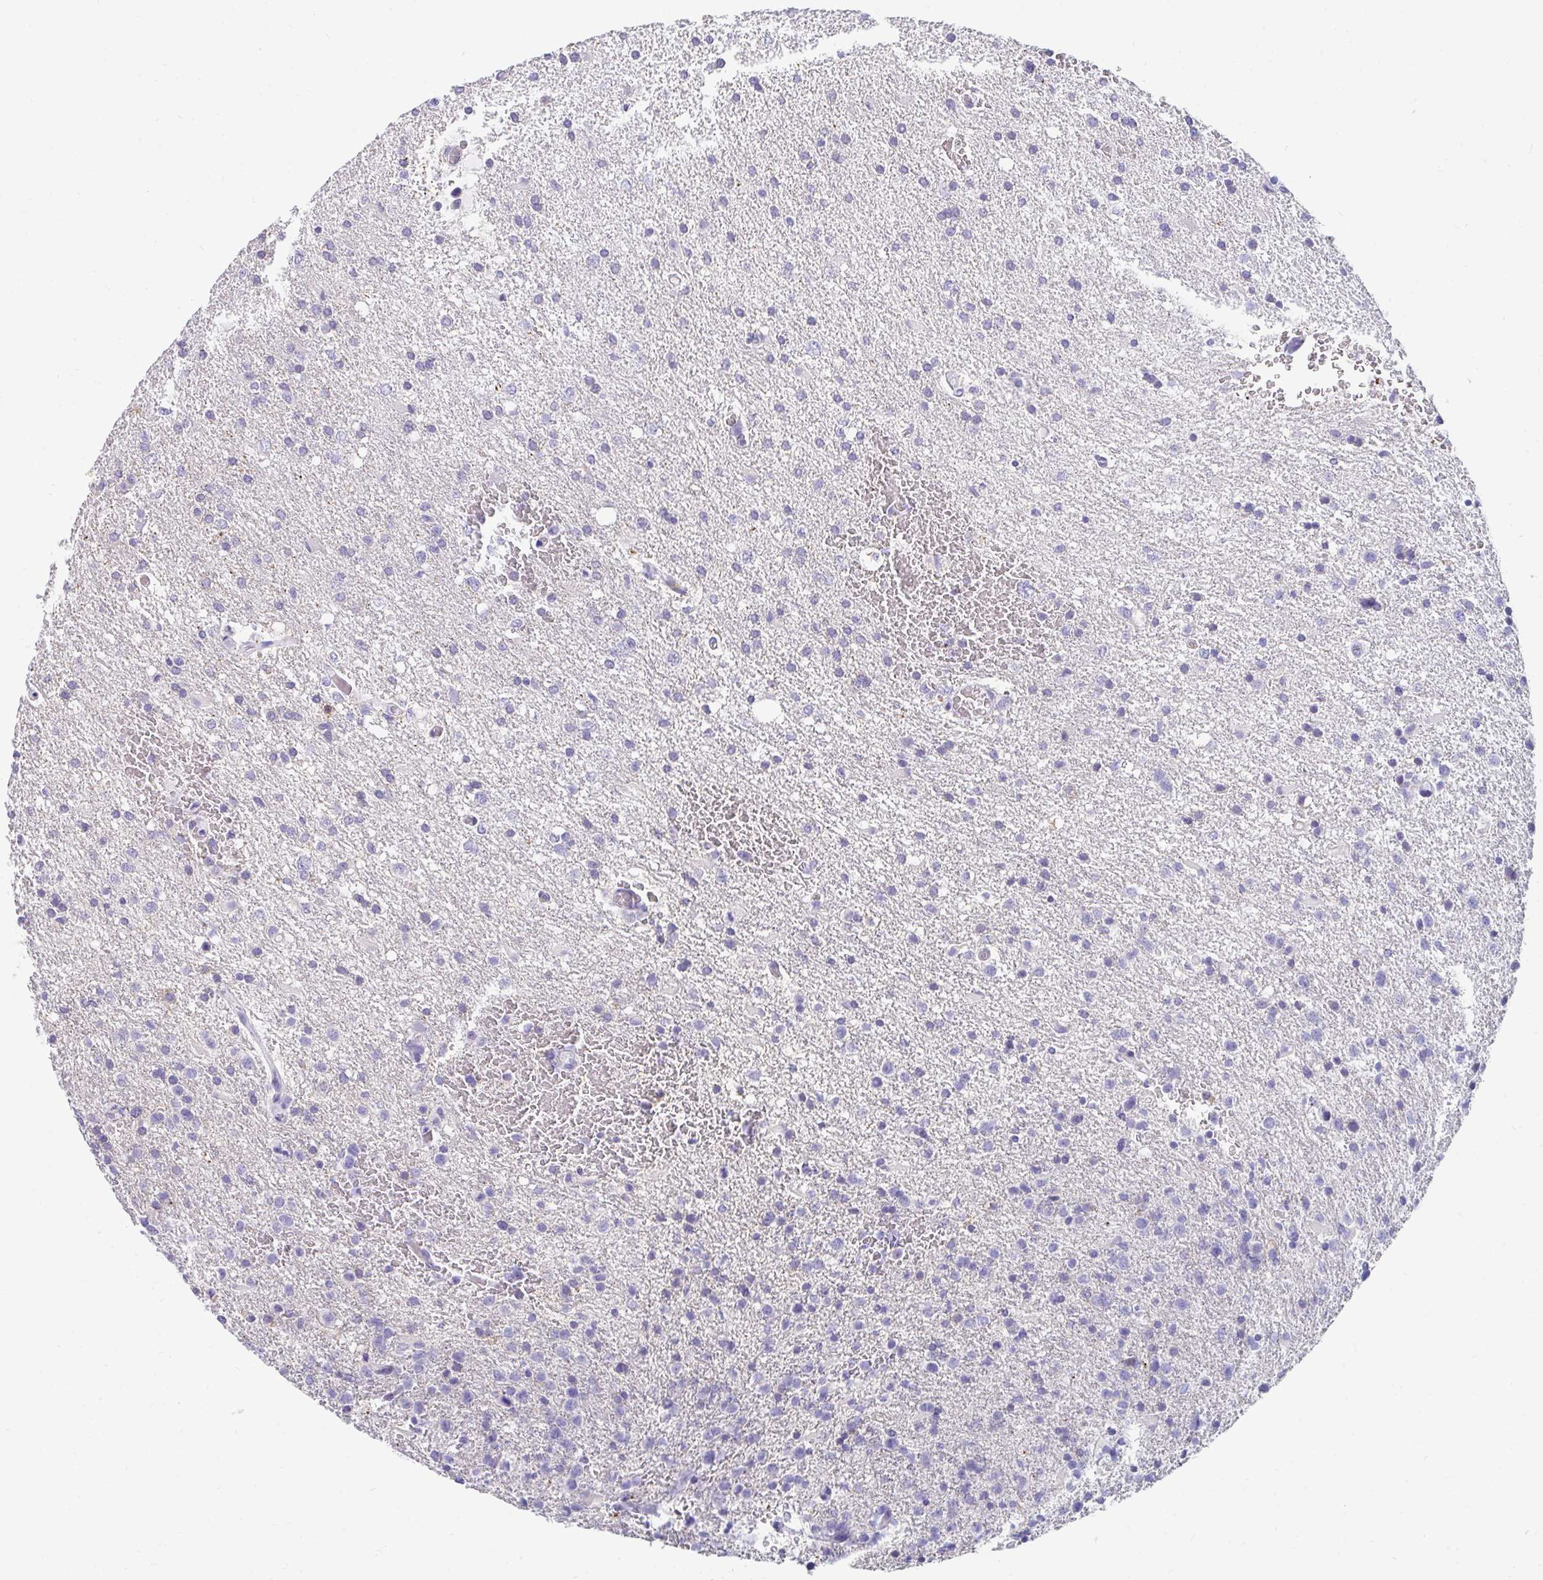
{"staining": {"intensity": "negative", "quantity": "none", "location": "none"}, "tissue": "glioma", "cell_type": "Tumor cells", "image_type": "cancer", "snomed": [{"axis": "morphology", "description": "Glioma, malignant, High grade"}, {"axis": "topography", "description": "Brain"}], "caption": "Tumor cells are negative for protein expression in human high-grade glioma (malignant).", "gene": "CD7", "patient": {"sex": "male", "age": 68}}